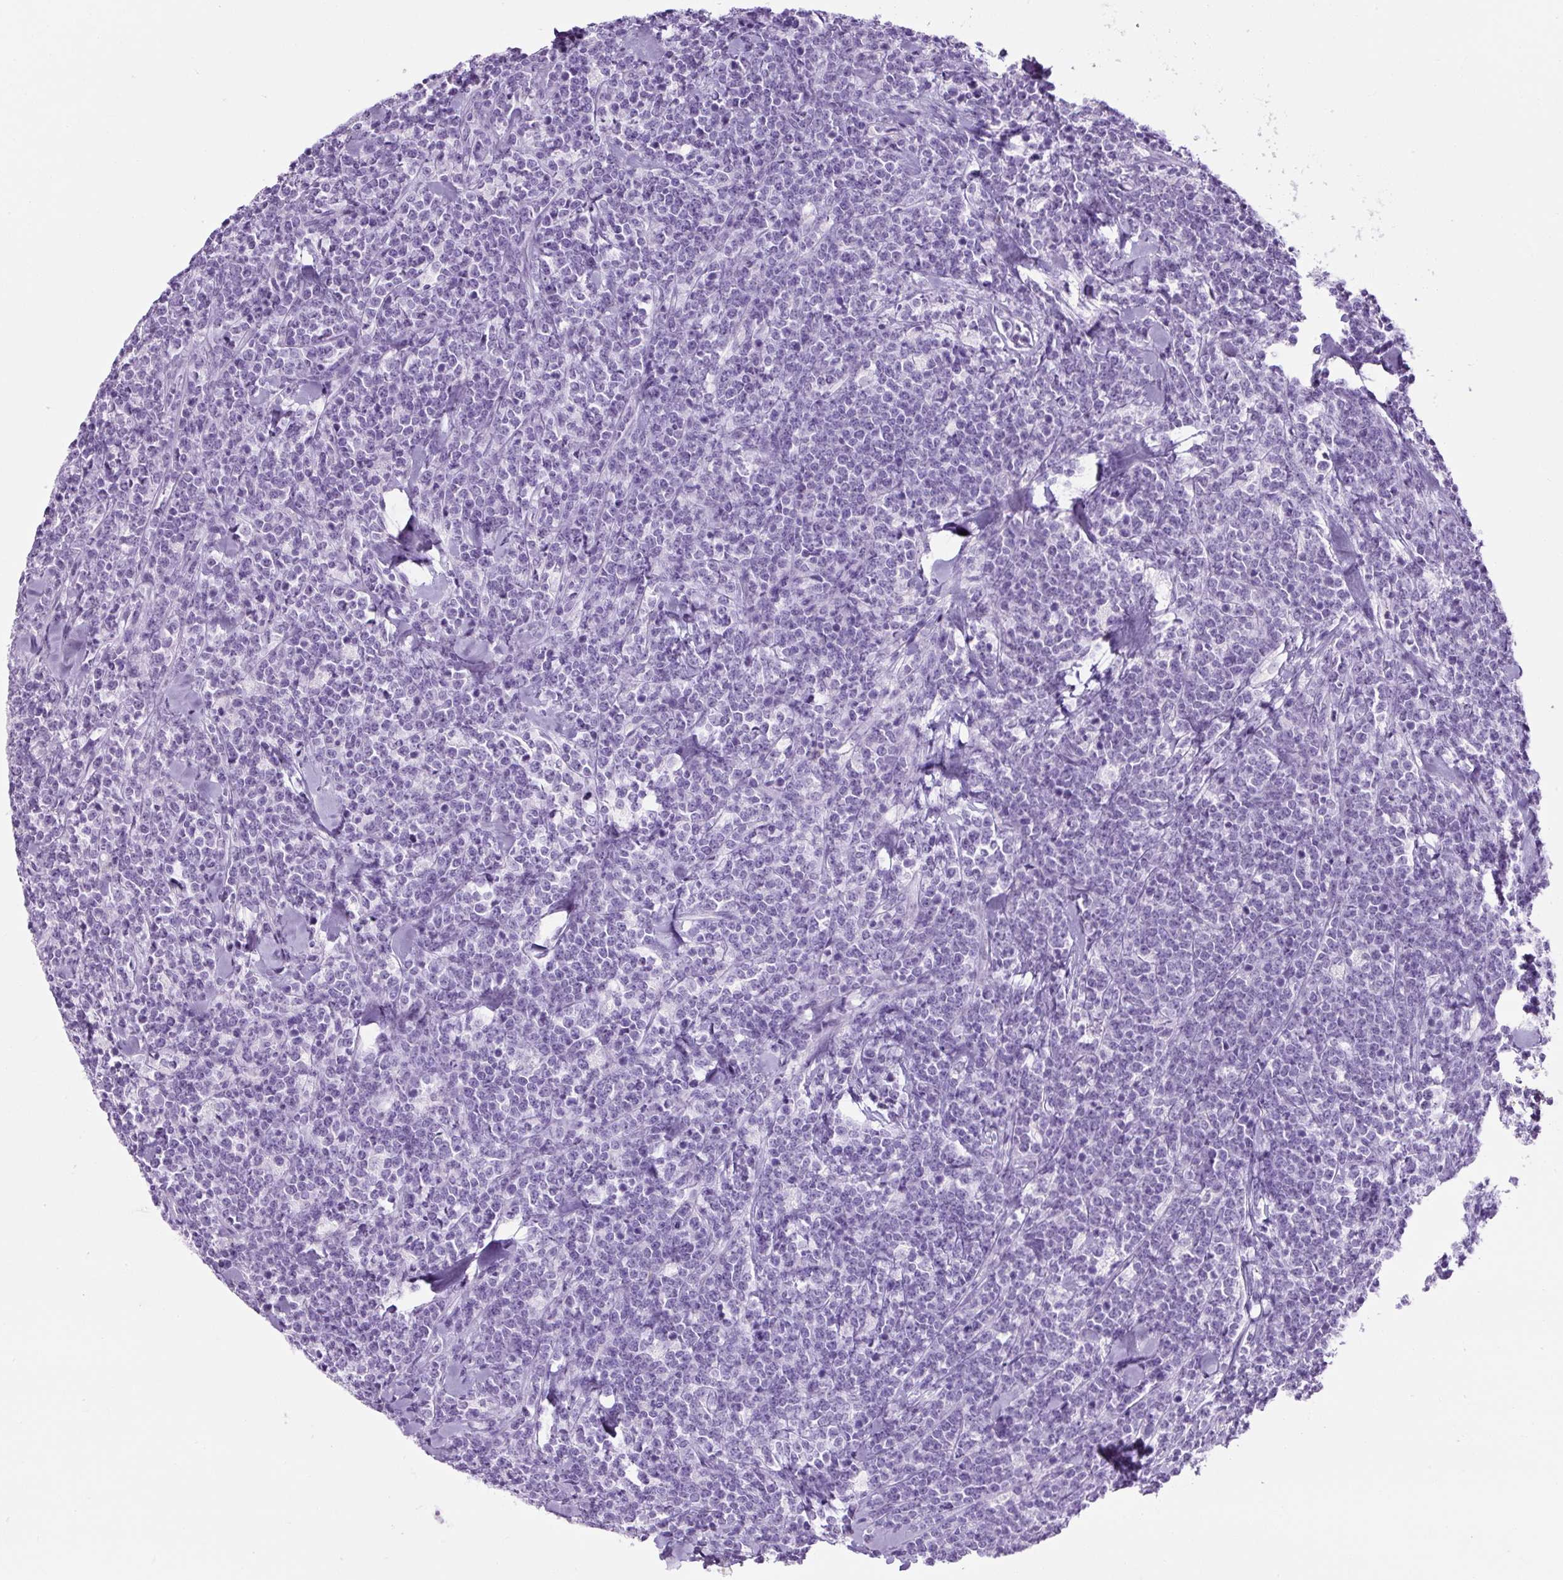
{"staining": {"intensity": "negative", "quantity": "none", "location": "none"}, "tissue": "lymphoma", "cell_type": "Tumor cells", "image_type": "cancer", "snomed": [{"axis": "morphology", "description": "Malignant lymphoma, non-Hodgkin's type, High grade"}, {"axis": "topography", "description": "Small intestine"}, {"axis": "topography", "description": "Colon"}], "caption": "This is an IHC image of human high-grade malignant lymphoma, non-Hodgkin's type. There is no staining in tumor cells.", "gene": "TMEM200B", "patient": {"sex": "male", "age": 8}}